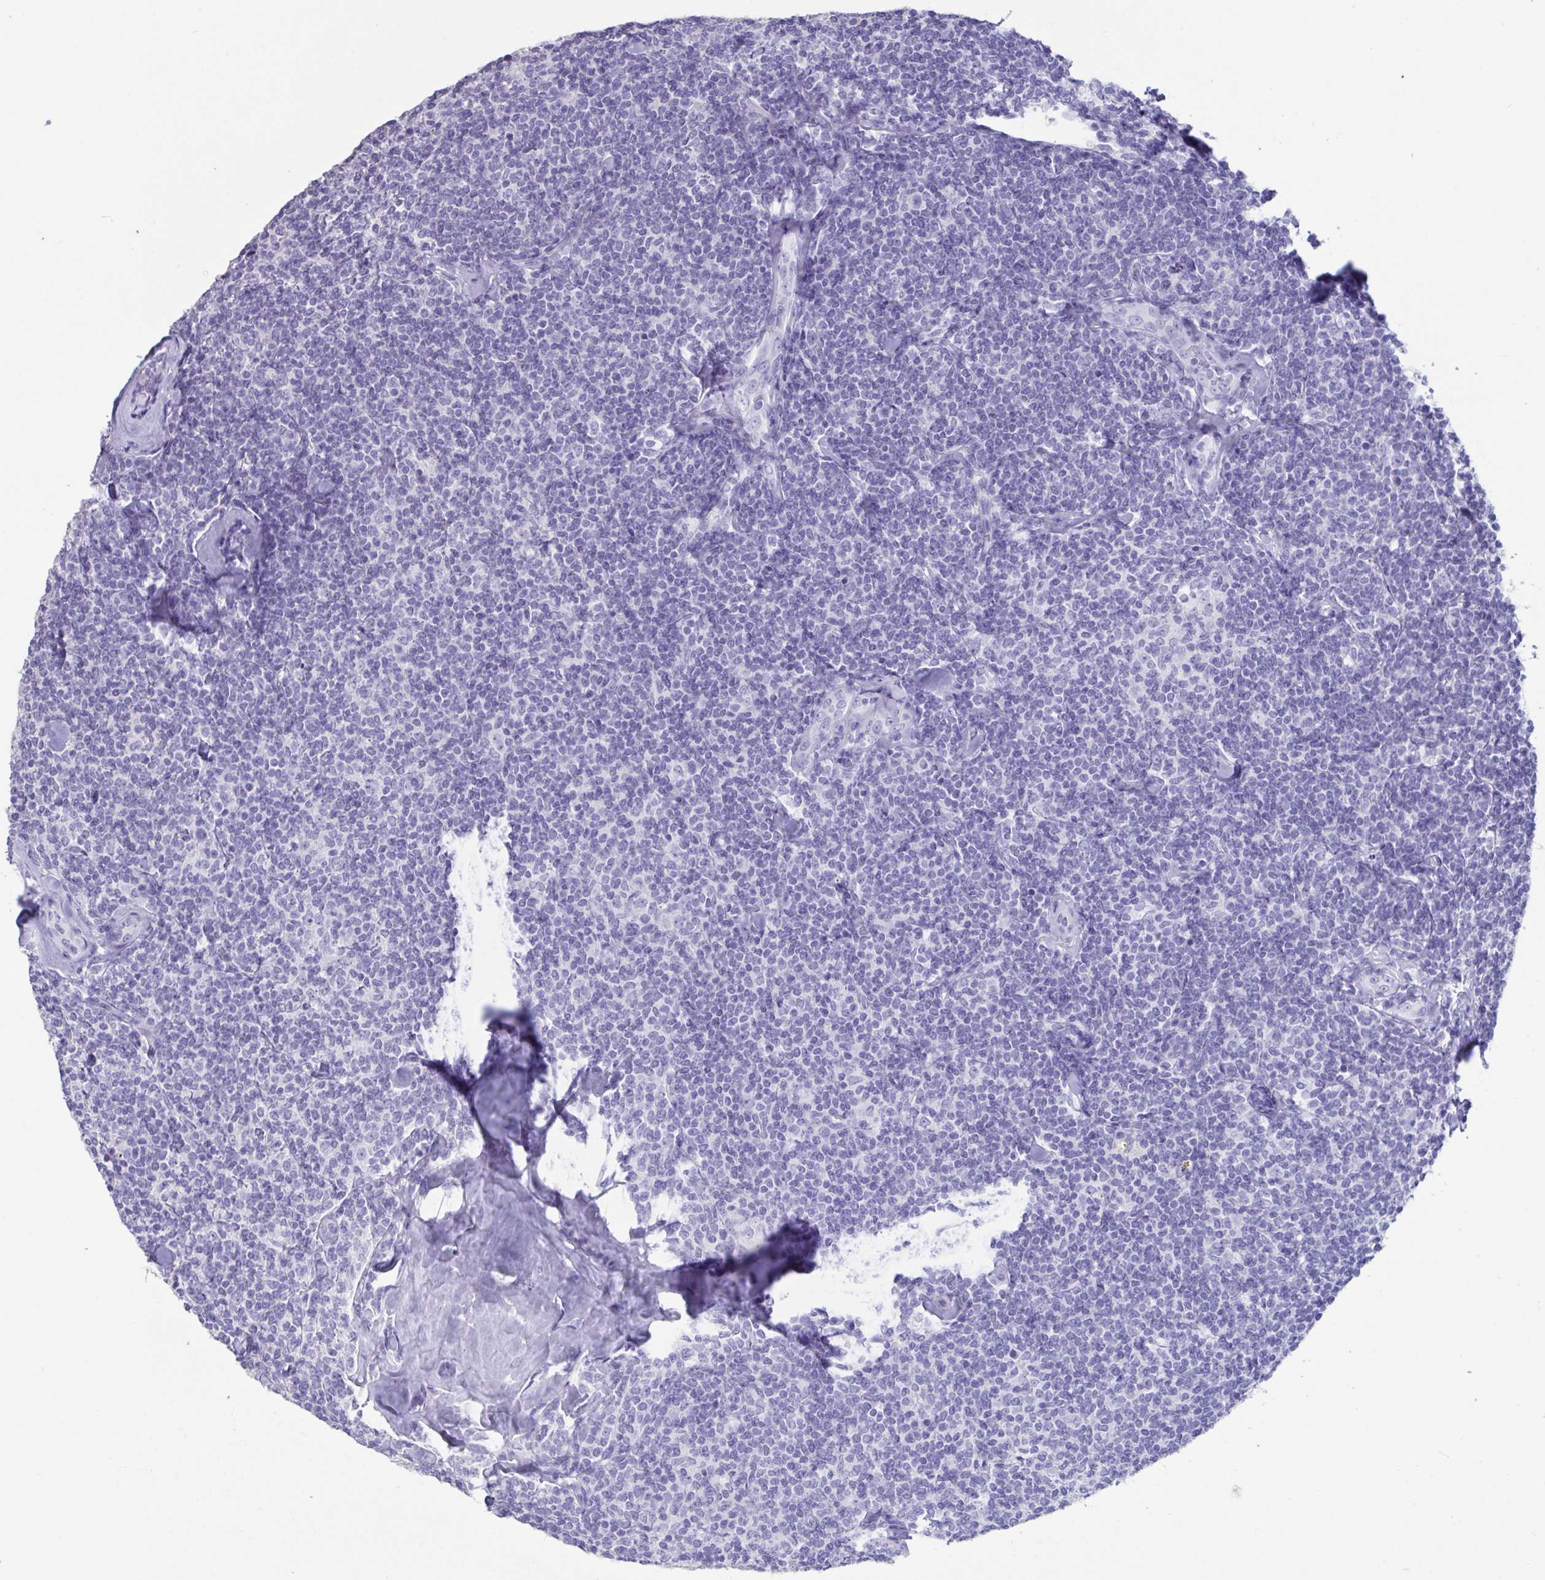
{"staining": {"intensity": "negative", "quantity": "none", "location": "none"}, "tissue": "lymphoma", "cell_type": "Tumor cells", "image_type": "cancer", "snomed": [{"axis": "morphology", "description": "Malignant lymphoma, non-Hodgkin's type, Low grade"}, {"axis": "topography", "description": "Lymph node"}], "caption": "High power microscopy micrograph of an immunohistochemistry (IHC) histopathology image of low-grade malignant lymphoma, non-Hodgkin's type, revealing no significant expression in tumor cells. The staining is performed using DAB (3,3'-diaminobenzidine) brown chromogen with nuclei counter-stained in using hematoxylin.", "gene": "TNNC1", "patient": {"sex": "female", "age": 56}}